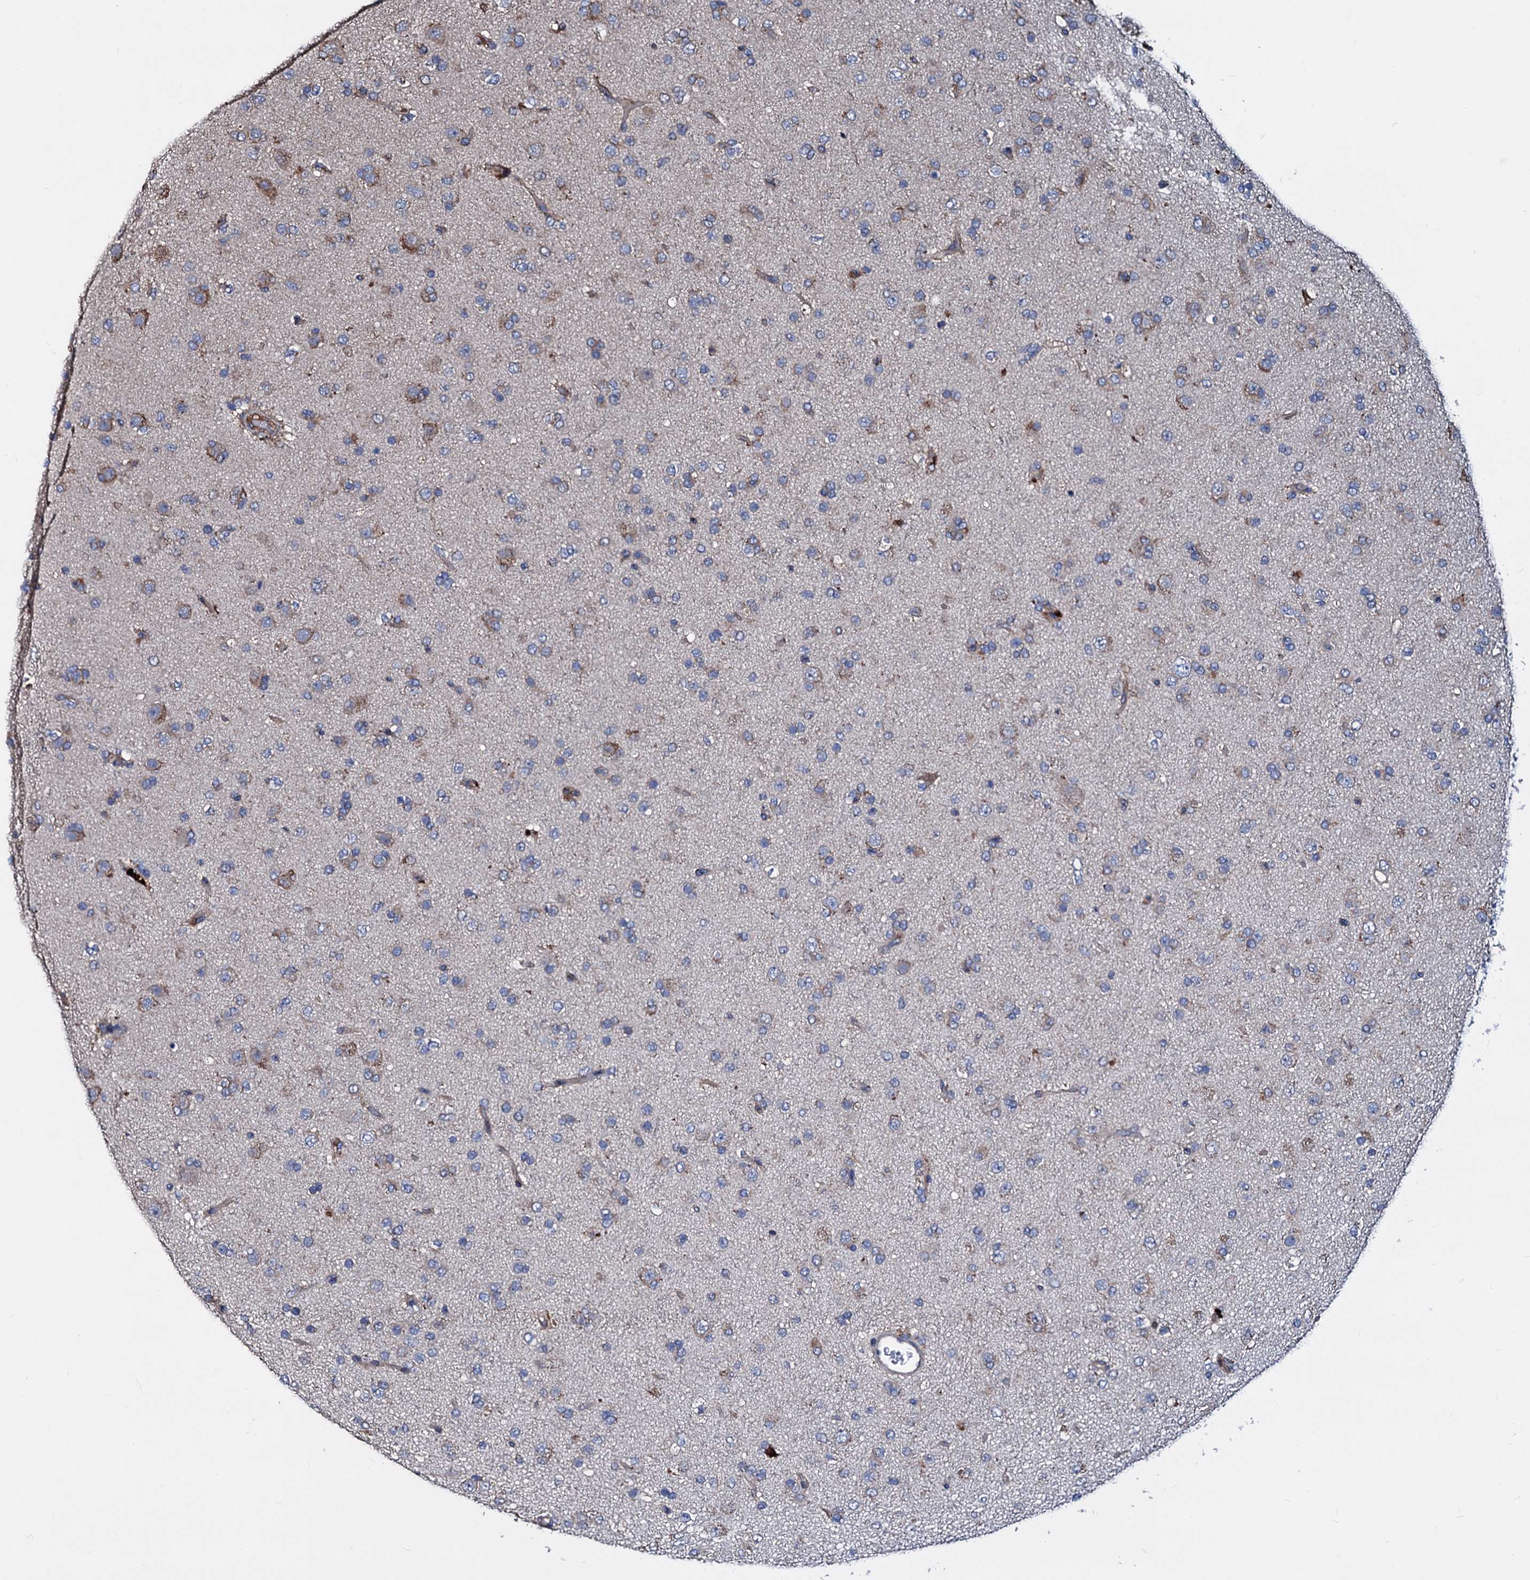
{"staining": {"intensity": "weak", "quantity": "<25%", "location": "cytoplasmic/membranous"}, "tissue": "glioma", "cell_type": "Tumor cells", "image_type": "cancer", "snomed": [{"axis": "morphology", "description": "Glioma, malignant, Low grade"}, {"axis": "topography", "description": "Brain"}], "caption": "IHC image of neoplastic tissue: glioma stained with DAB (3,3'-diaminobenzidine) exhibits no significant protein positivity in tumor cells.", "gene": "AKAP11", "patient": {"sex": "male", "age": 65}}